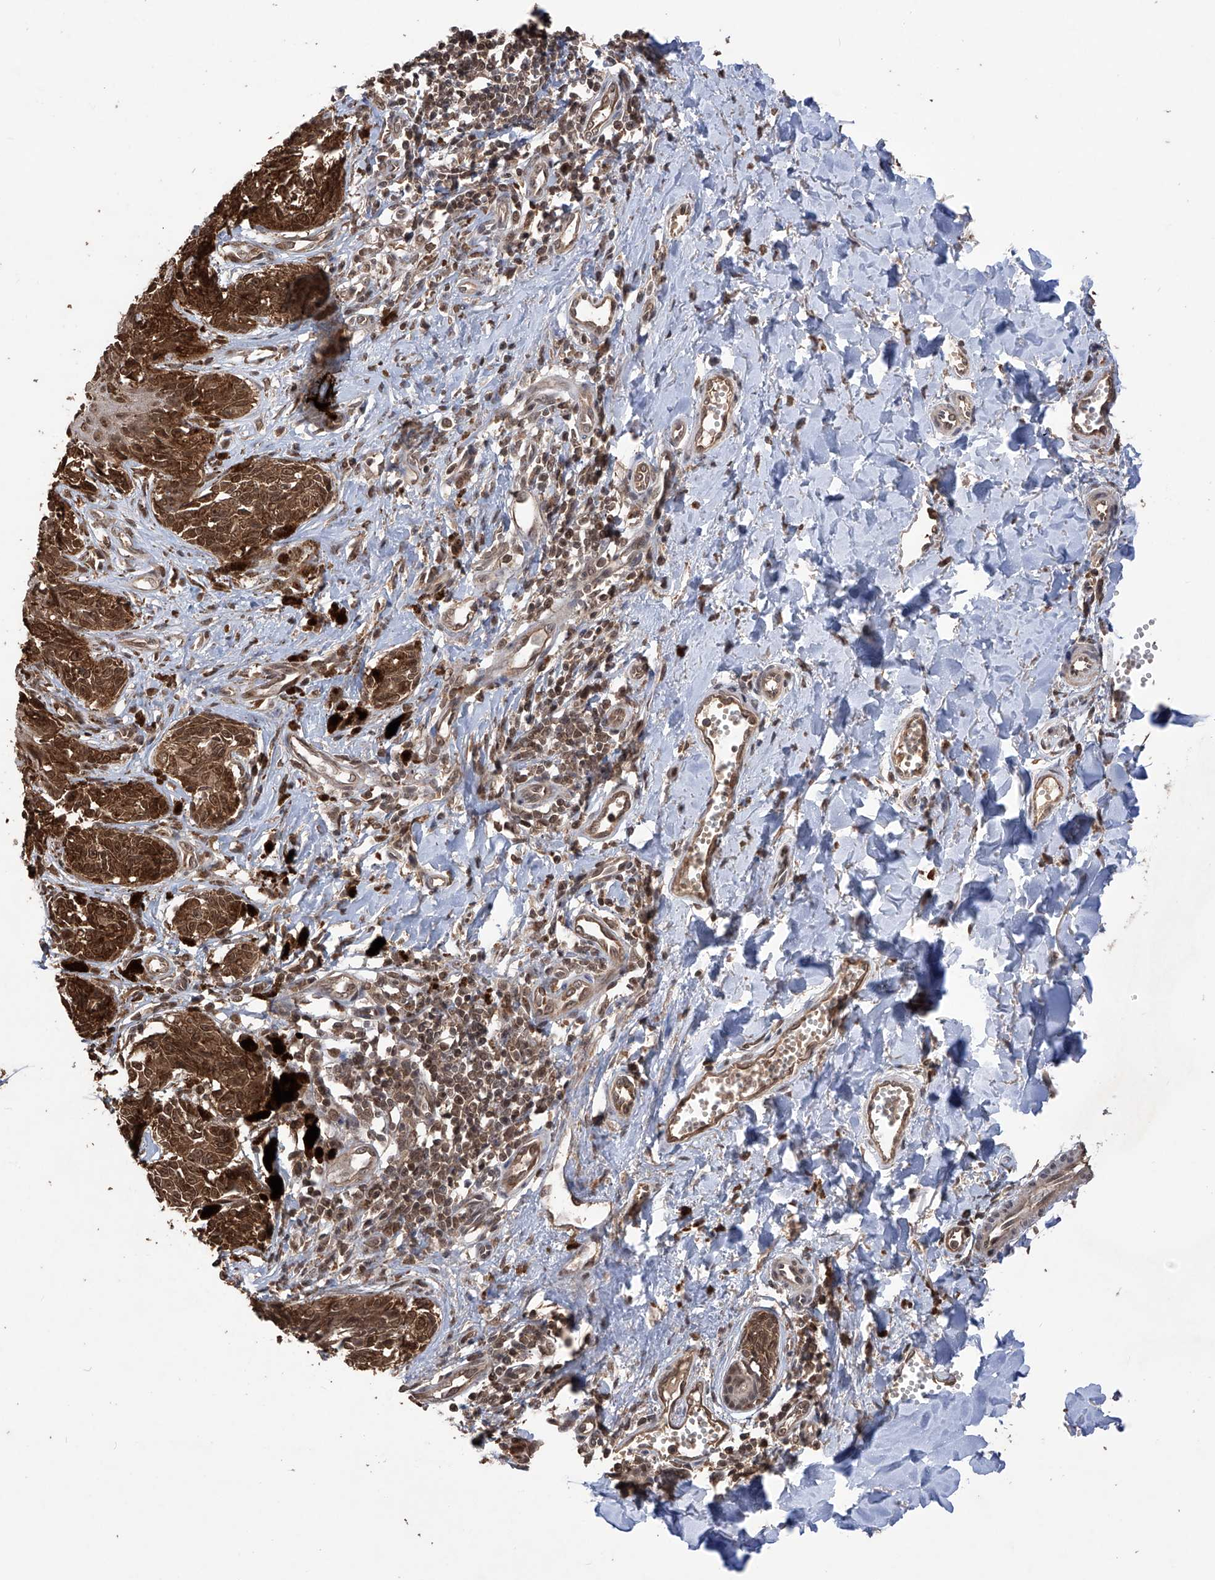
{"staining": {"intensity": "moderate", "quantity": ">75%", "location": "cytoplasmic/membranous,nuclear"}, "tissue": "melanoma", "cell_type": "Tumor cells", "image_type": "cancer", "snomed": [{"axis": "morphology", "description": "Malignant melanoma, NOS"}, {"axis": "topography", "description": "Skin"}], "caption": "Immunohistochemical staining of melanoma demonstrates medium levels of moderate cytoplasmic/membranous and nuclear expression in approximately >75% of tumor cells.", "gene": "LYSMD4", "patient": {"sex": "male", "age": 53}}